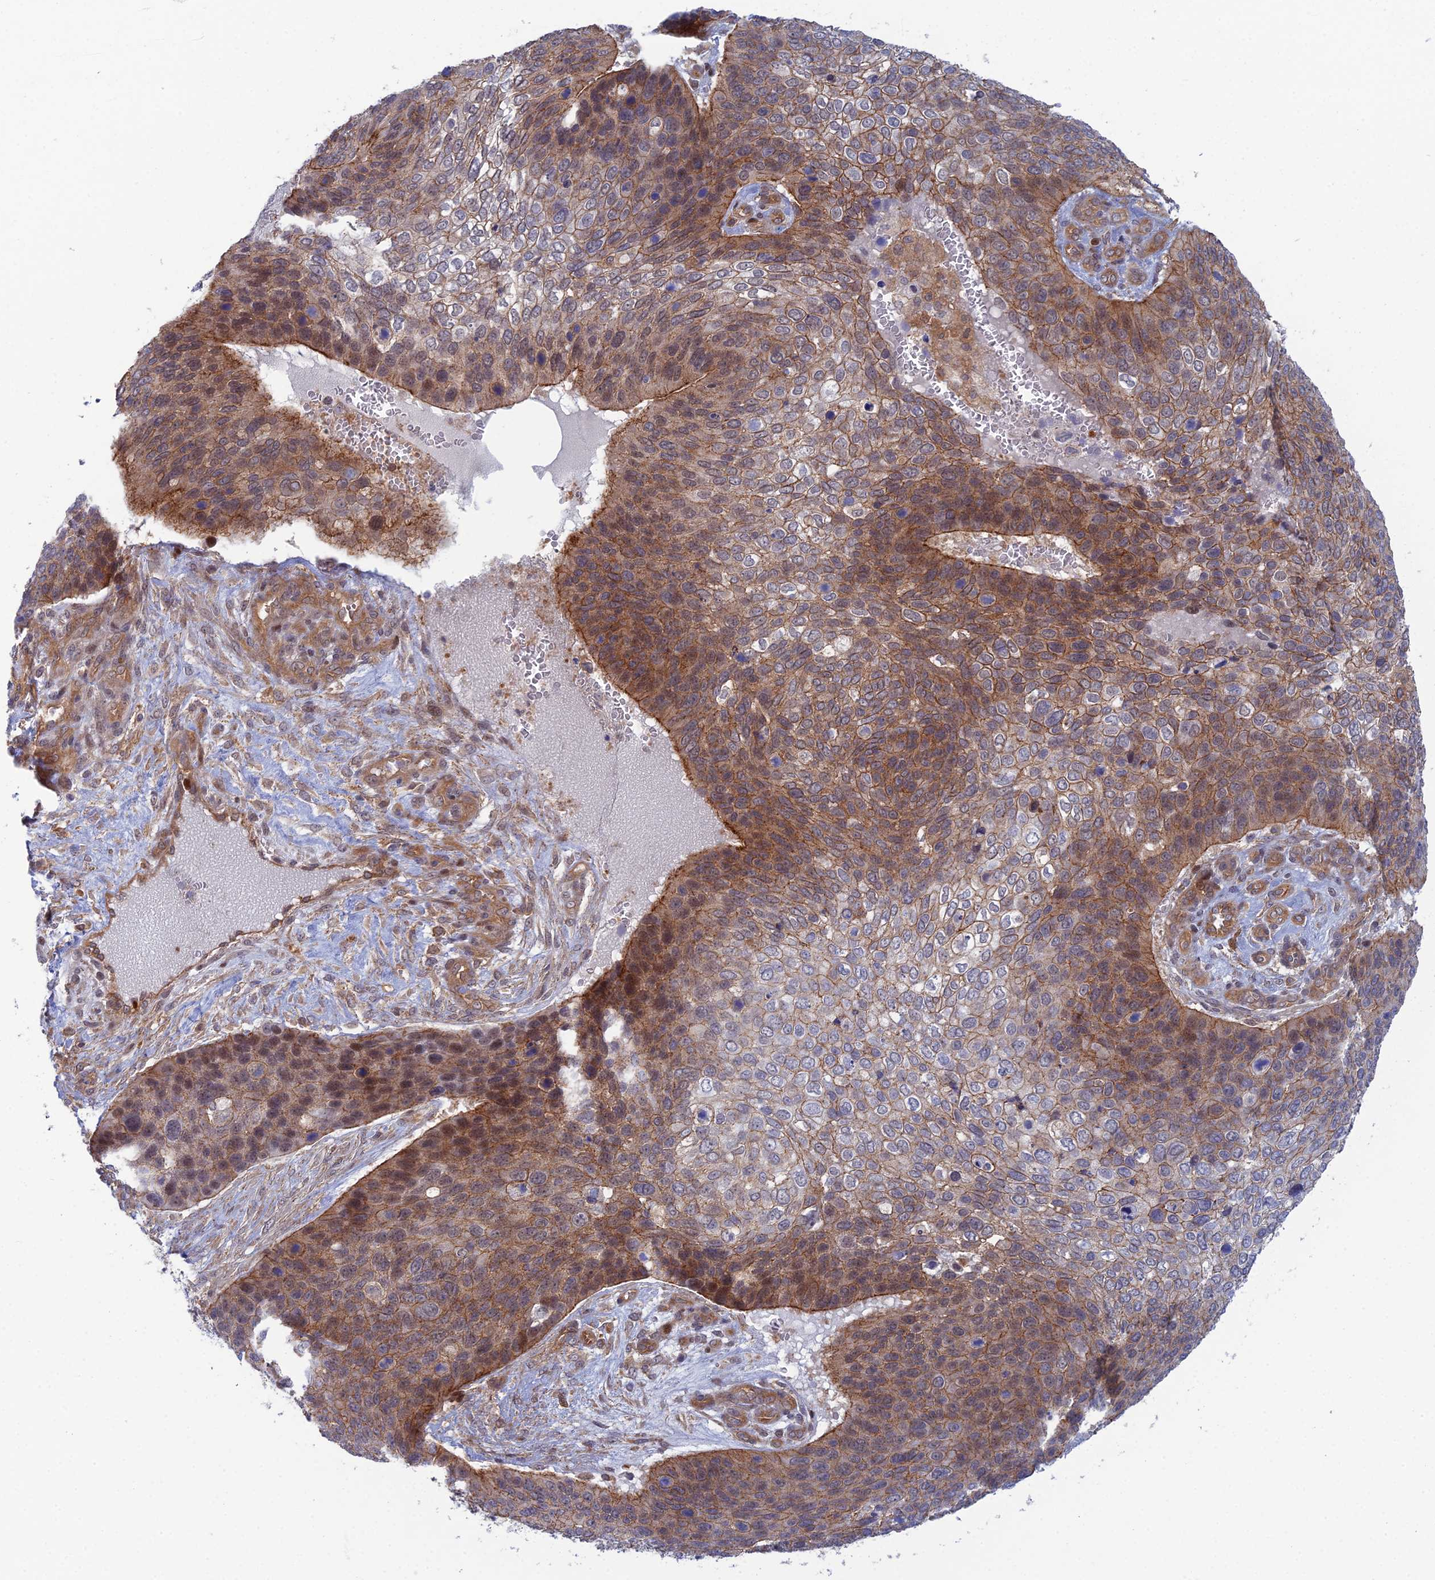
{"staining": {"intensity": "moderate", "quantity": "25%-75%", "location": "cytoplasmic/membranous"}, "tissue": "skin cancer", "cell_type": "Tumor cells", "image_type": "cancer", "snomed": [{"axis": "morphology", "description": "Basal cell carcinoma"}, {"axis": "topography", "description": "Skin"}], "caption": "Immunohistochemistry of skin cancer demonstrates medium levels of moderate cytoplasmic/membranous expression in approximately 25%-75% of tumor cells.", "gene": "ABHD1", "patient": {"sex": "female", "age": 74}}